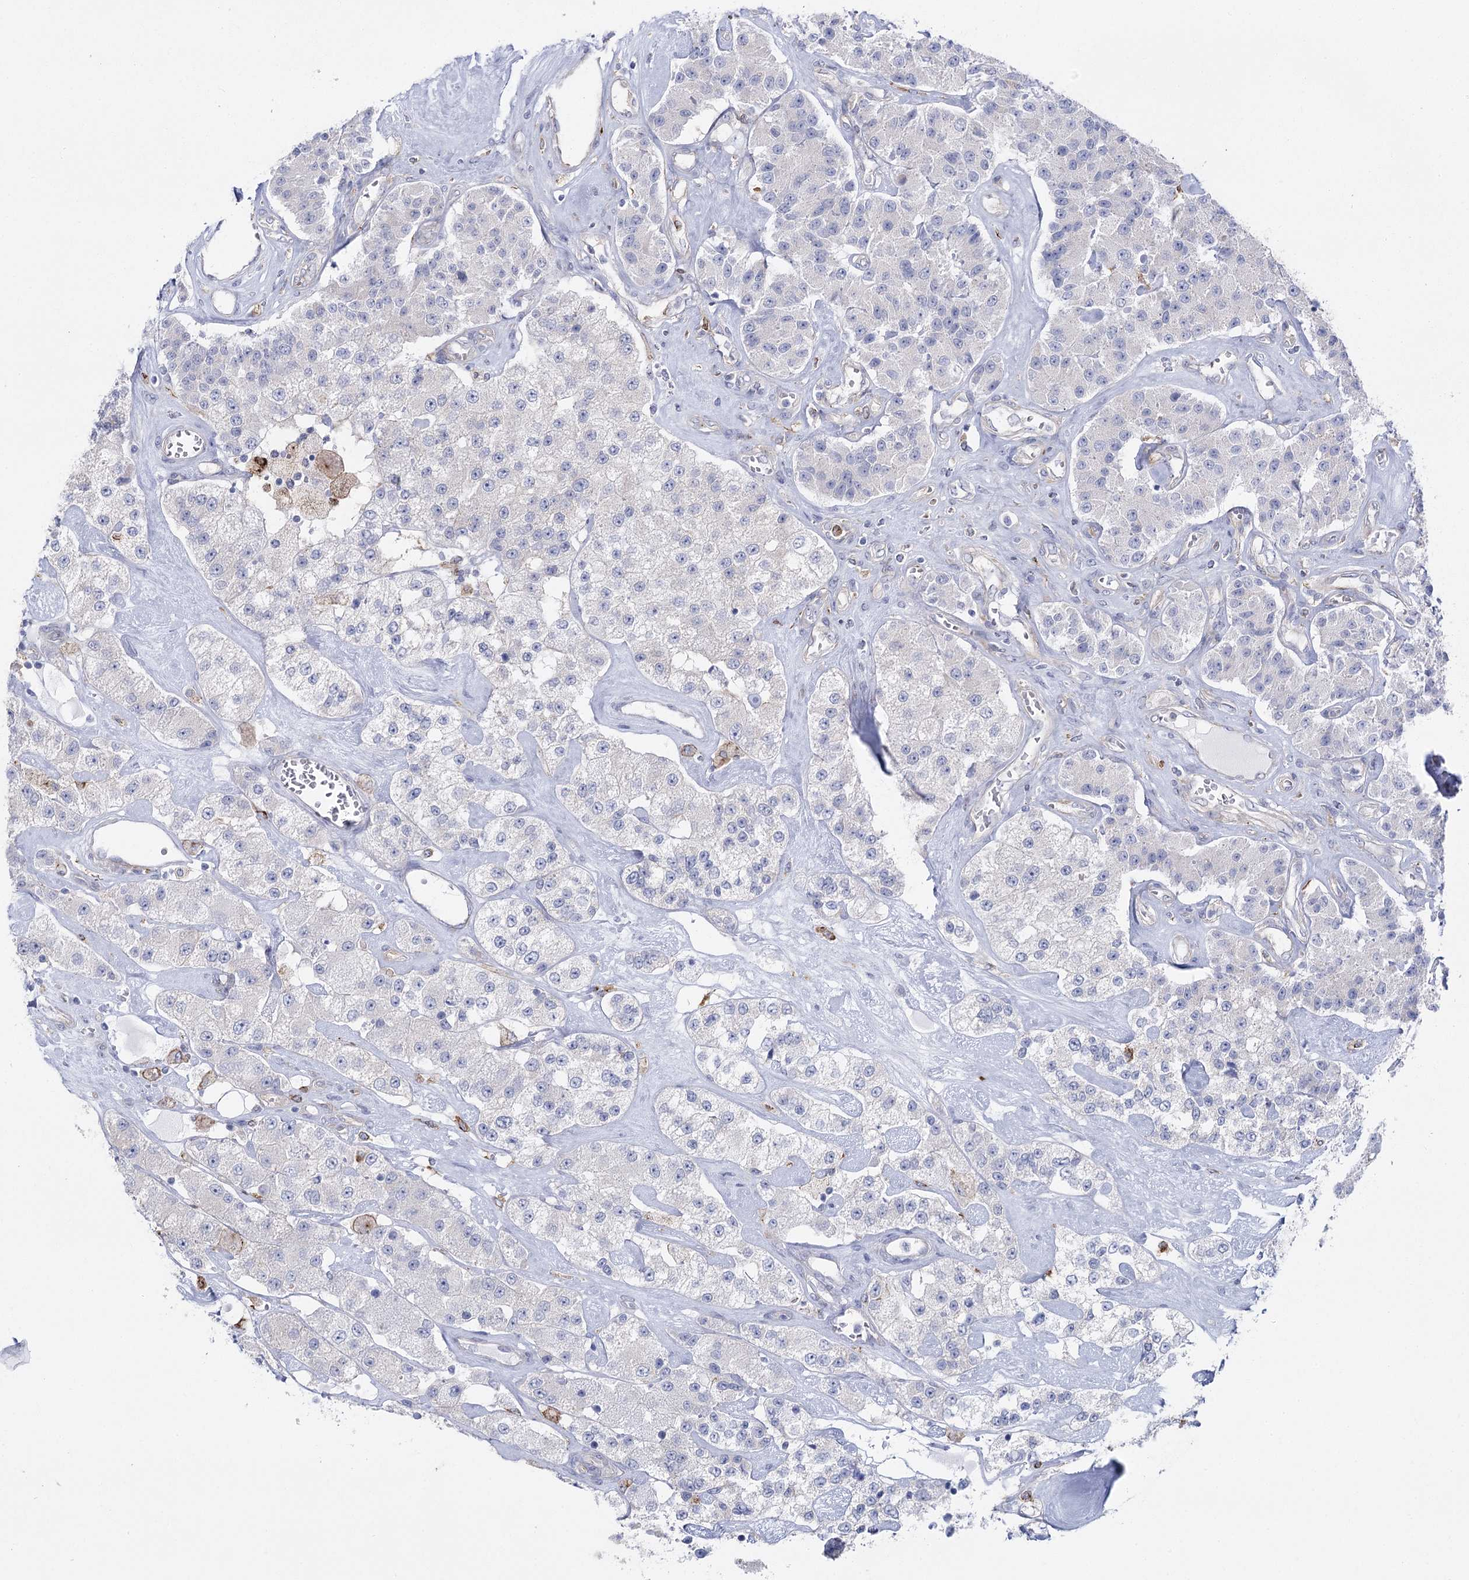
{"staining": {"intensity": "negative", "quantity": "none", "location": "none"}, "tissue": "carcinoid", "cell_type": "Tumor cells", "image_type": "cancer", "snomed": [{"axis": "morphology", "description": "Carcinoid, malignant, NOS"}, {"axis": "topography", "description": "Pancreas"}], "caption": "The histopathology image displays no staining of tumor cells in carcinoid.", "gene": "CCDC88A", "patient": {"sex": "male", "age": 41}}